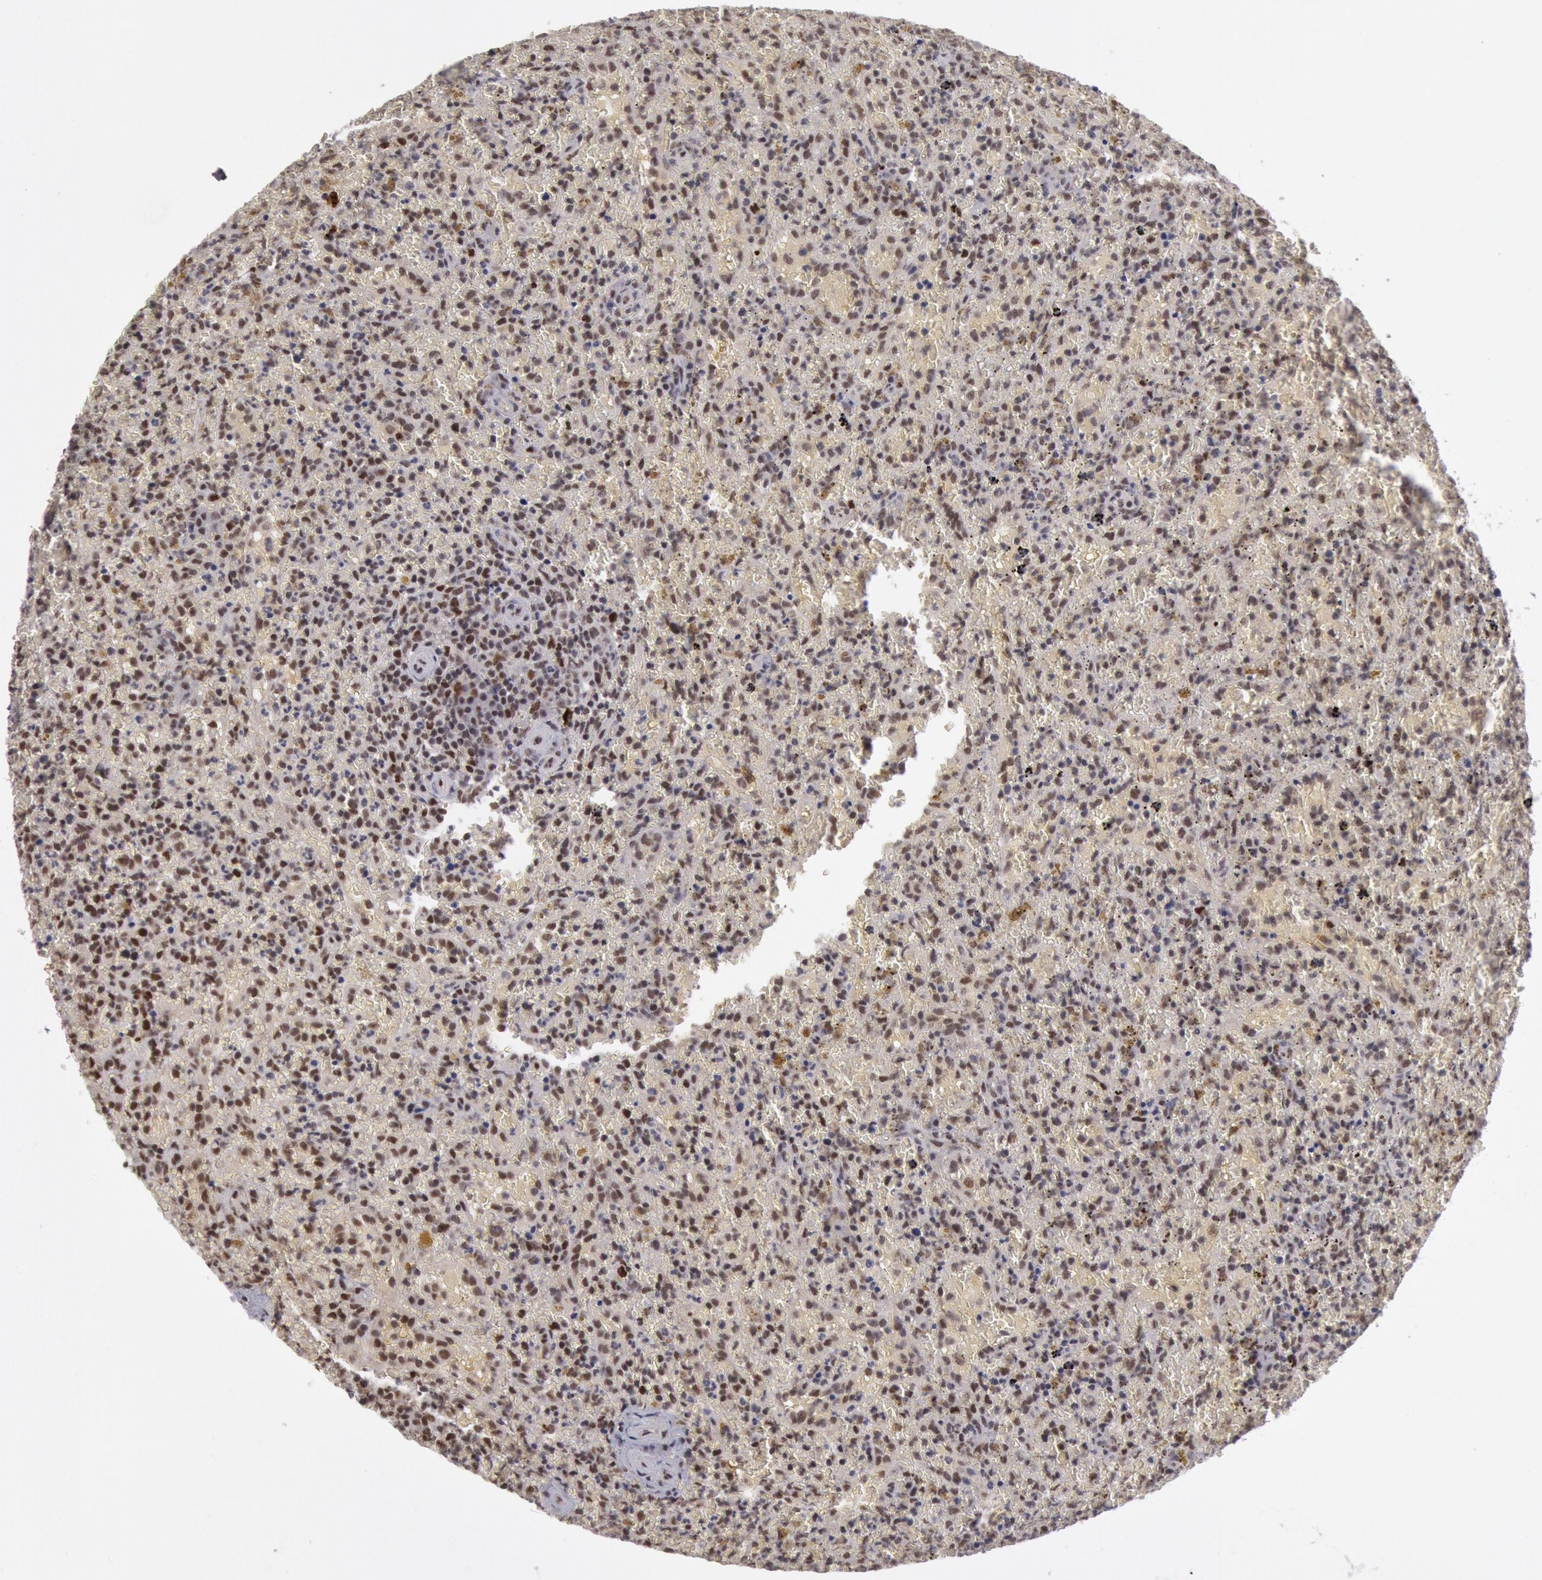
{"staining": {"intensity": "weak", "quantity": "25%-75%", "location": "nuclear"}, "tissue": "lymphoma", "cell_type": "Tumor cells", "image_type": "cancer", "snomed": [{"axis": "morphology", "description": "Malignant lymphoma, non-Hodgkin's type, High grade"}, {"axis": "topography", "description": "Spleen"}, {"axis": "topography", "description": "Lymph node"}], "caption": "Lymphoma was stained to show a protein in brown. There is low levels of weak nuclear positivity in approximately 25%-75% of tumor cells.", "gene": "PPP4R3B", "patient": {"sex": "female", "age": 70}}